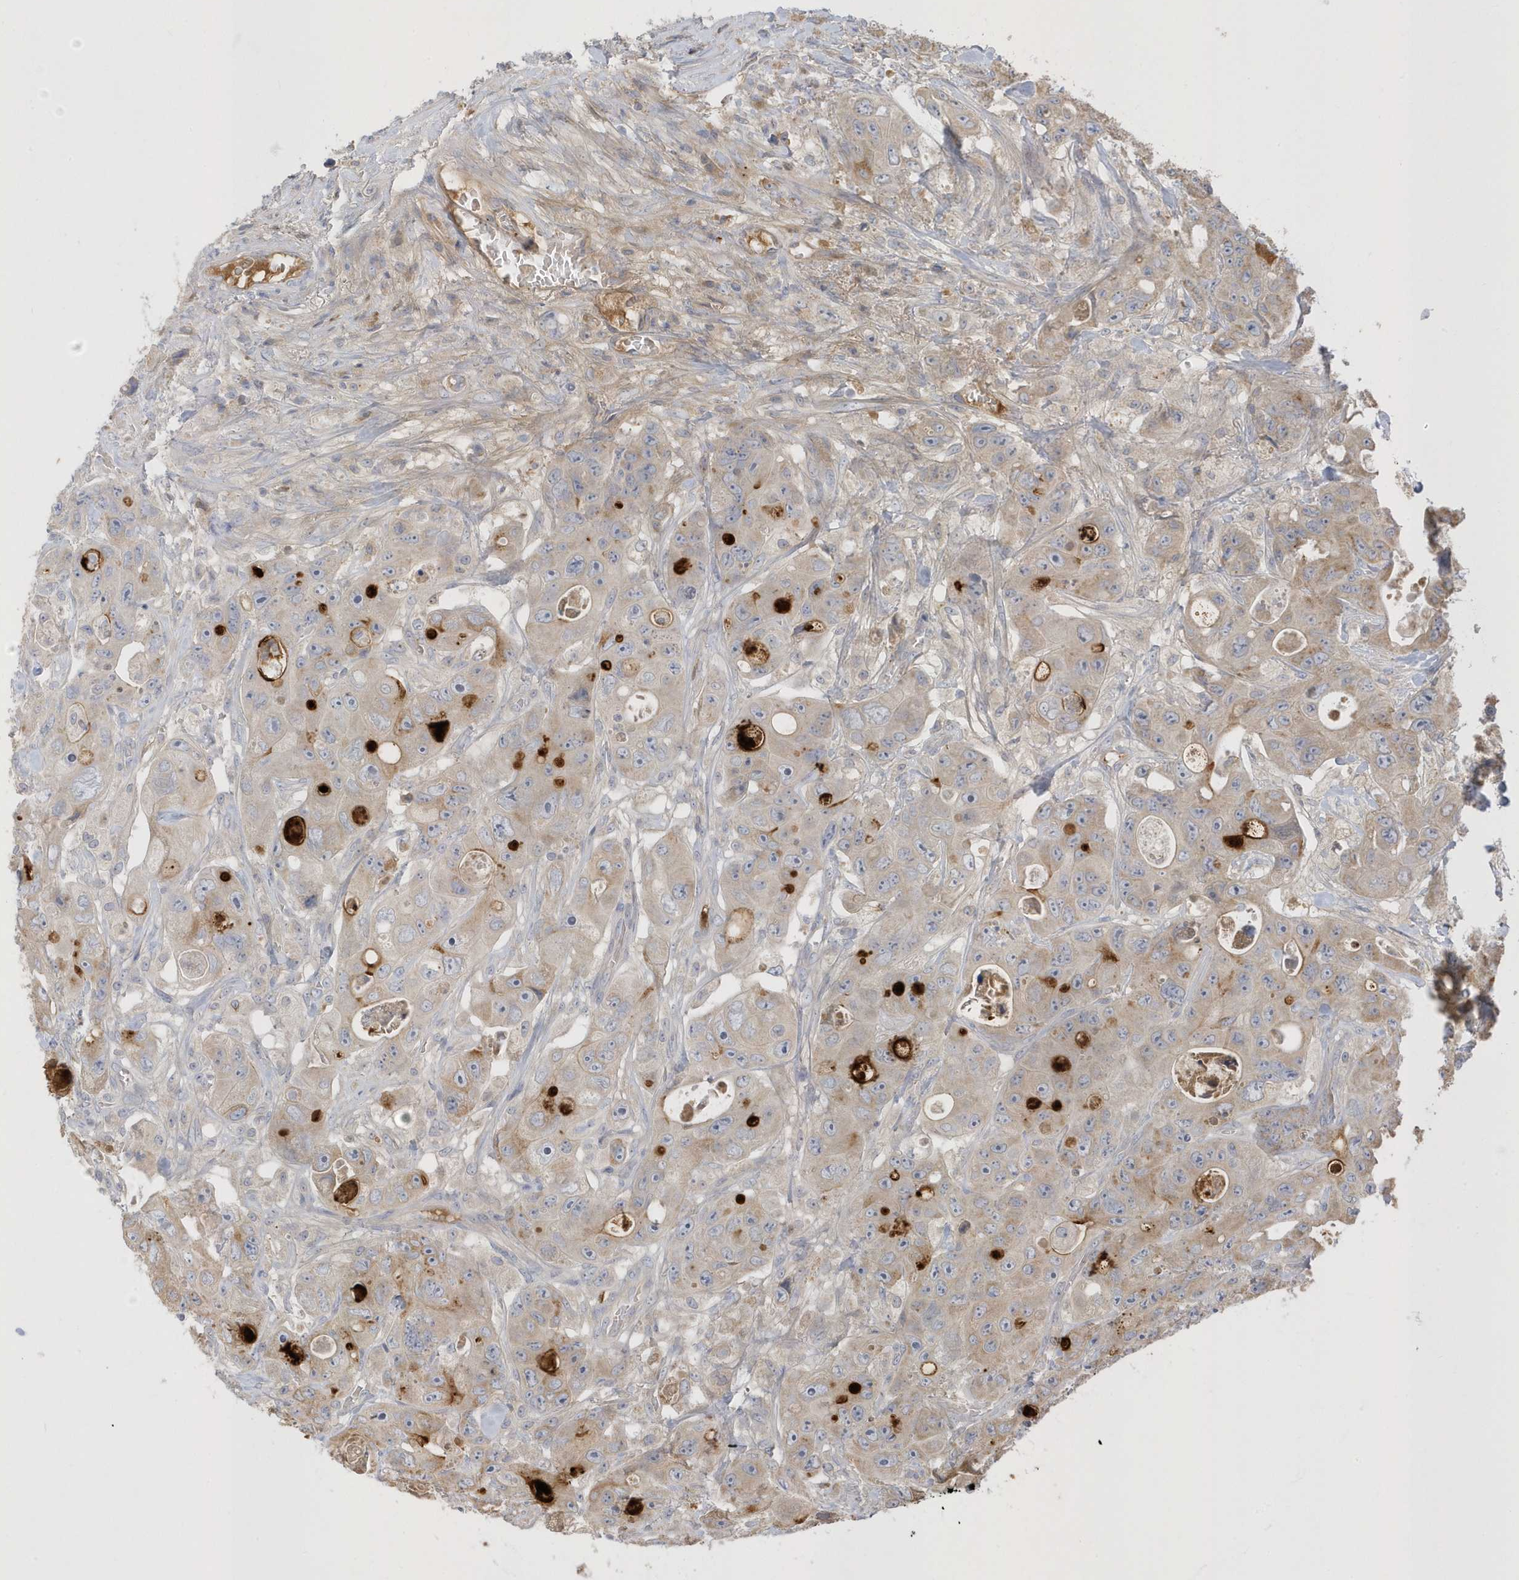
{"staining": {"intensity": "weak", "quantity": "<25%", "location": "cytoplasmic/membranous"}, "tissue": "colorectal cancer", "cell_type": "Tumor cells", "image_type": "cancer", "snomed": [{"axis": "morphology", "description": "Adenocarcinoma, NOS"}, {"axis": "topography", "description": "Colon"}], "caption": "Immunohistochemistry (IHC) photomicrograph of neoplastic tissue: colorectal cancer (adenocarcinoma) stained with DAB (3,3'-diaminobenzidine) exhibits no significant protein expression in tumor cells.", "gene": "DPP9", "patient": {"sex": "female", "age": 46}}